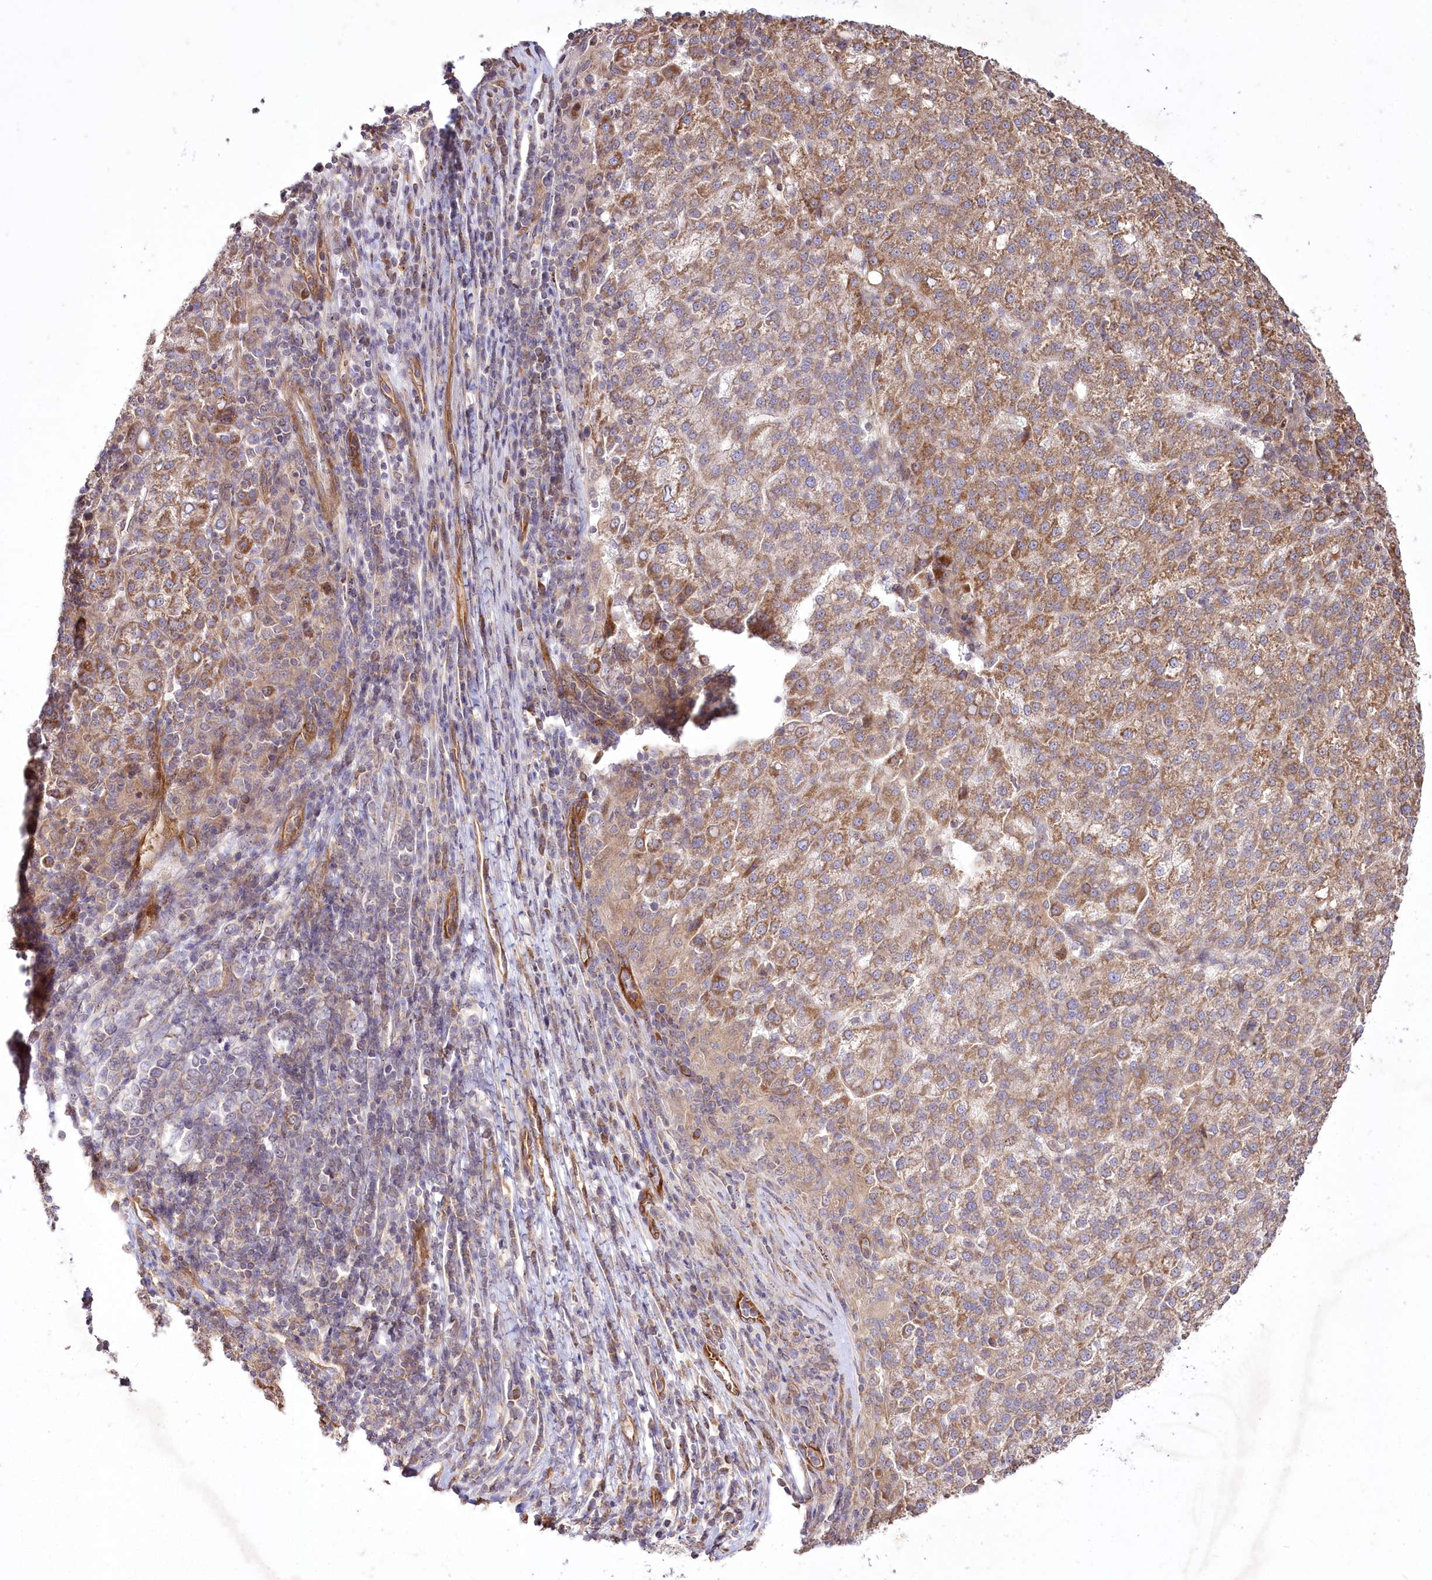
{"staining": {"intensity": "moderate", "quantity": ">75%", "location": "cytoplasmic/membranous"}, "tissue": "liver cancer", "cell_type": "Tumor cells", "image_type": "cancer", "snomed": [{"axis": "morphology", "description": "Carcinoma, Hepatocellular, NOS"}, {"axis": "topography", "description": "Liver"}], "caption": "IHC image of liver cancer stained for a protein (brown), which demonstrates medium levels of moderate cytoplasmic/membranous expression in approximately >75% of tumor cells.", "gene": "SH3TC1", "patient": {"sex": "female", "age": 58}}